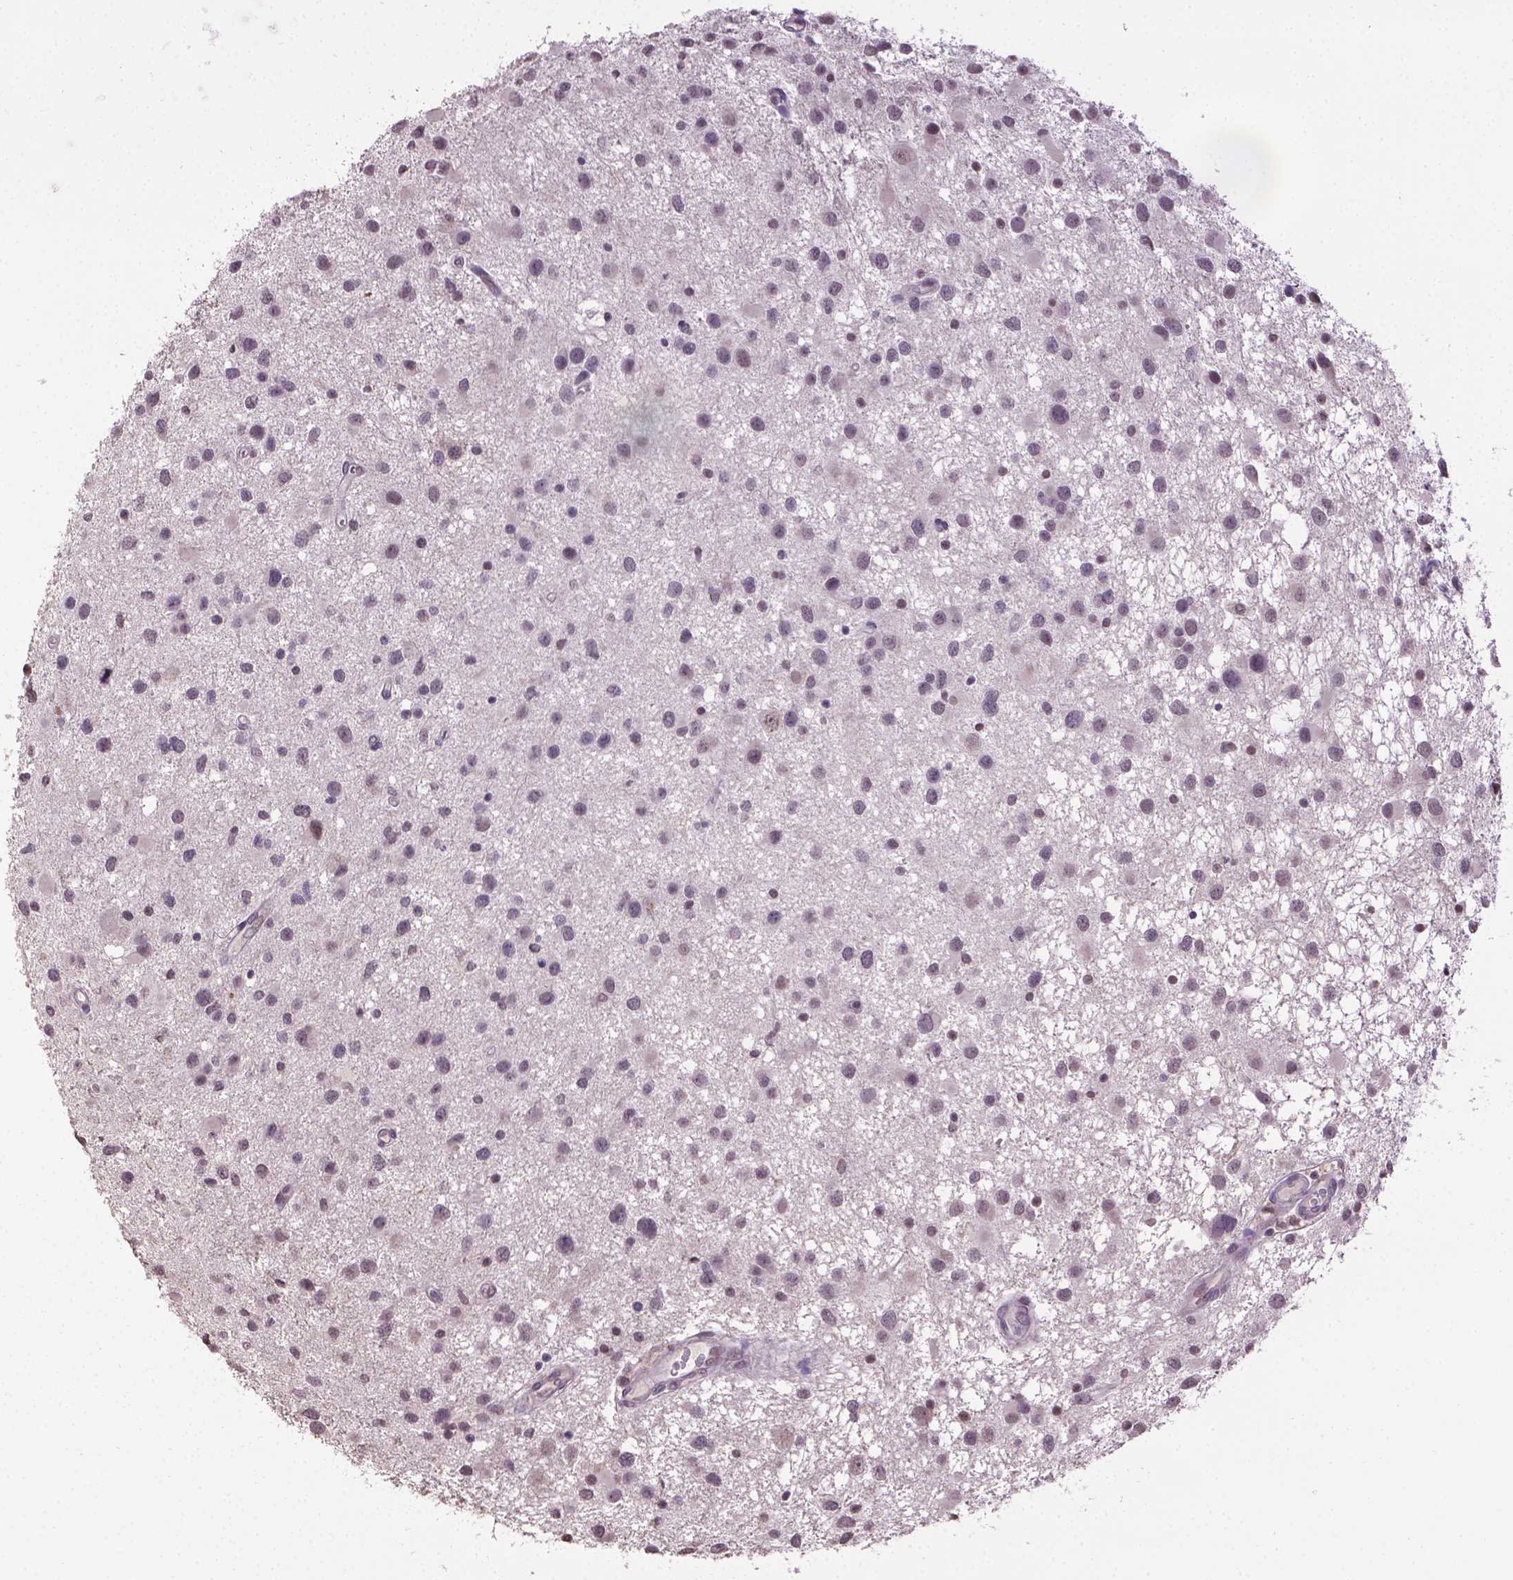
{"staining": {"intensity": "weak", "quantity": "<25%", "location": "nuclear"}, "tissue": "glioma", "cell_type": "Tumor cells", "image_type": "cancer", "snomed": [{"axis": "morphology", "description": "Glioma, malignant, Low grade"}, {"axis": "topography", "description": "Brain"}], "caption": "This is an immunohistochemistry (IHC) photomicrograph of glioma. There is no expression in tumor cells.", "gene": "CPM", "patient": {"sex": "female", "age": 32}}